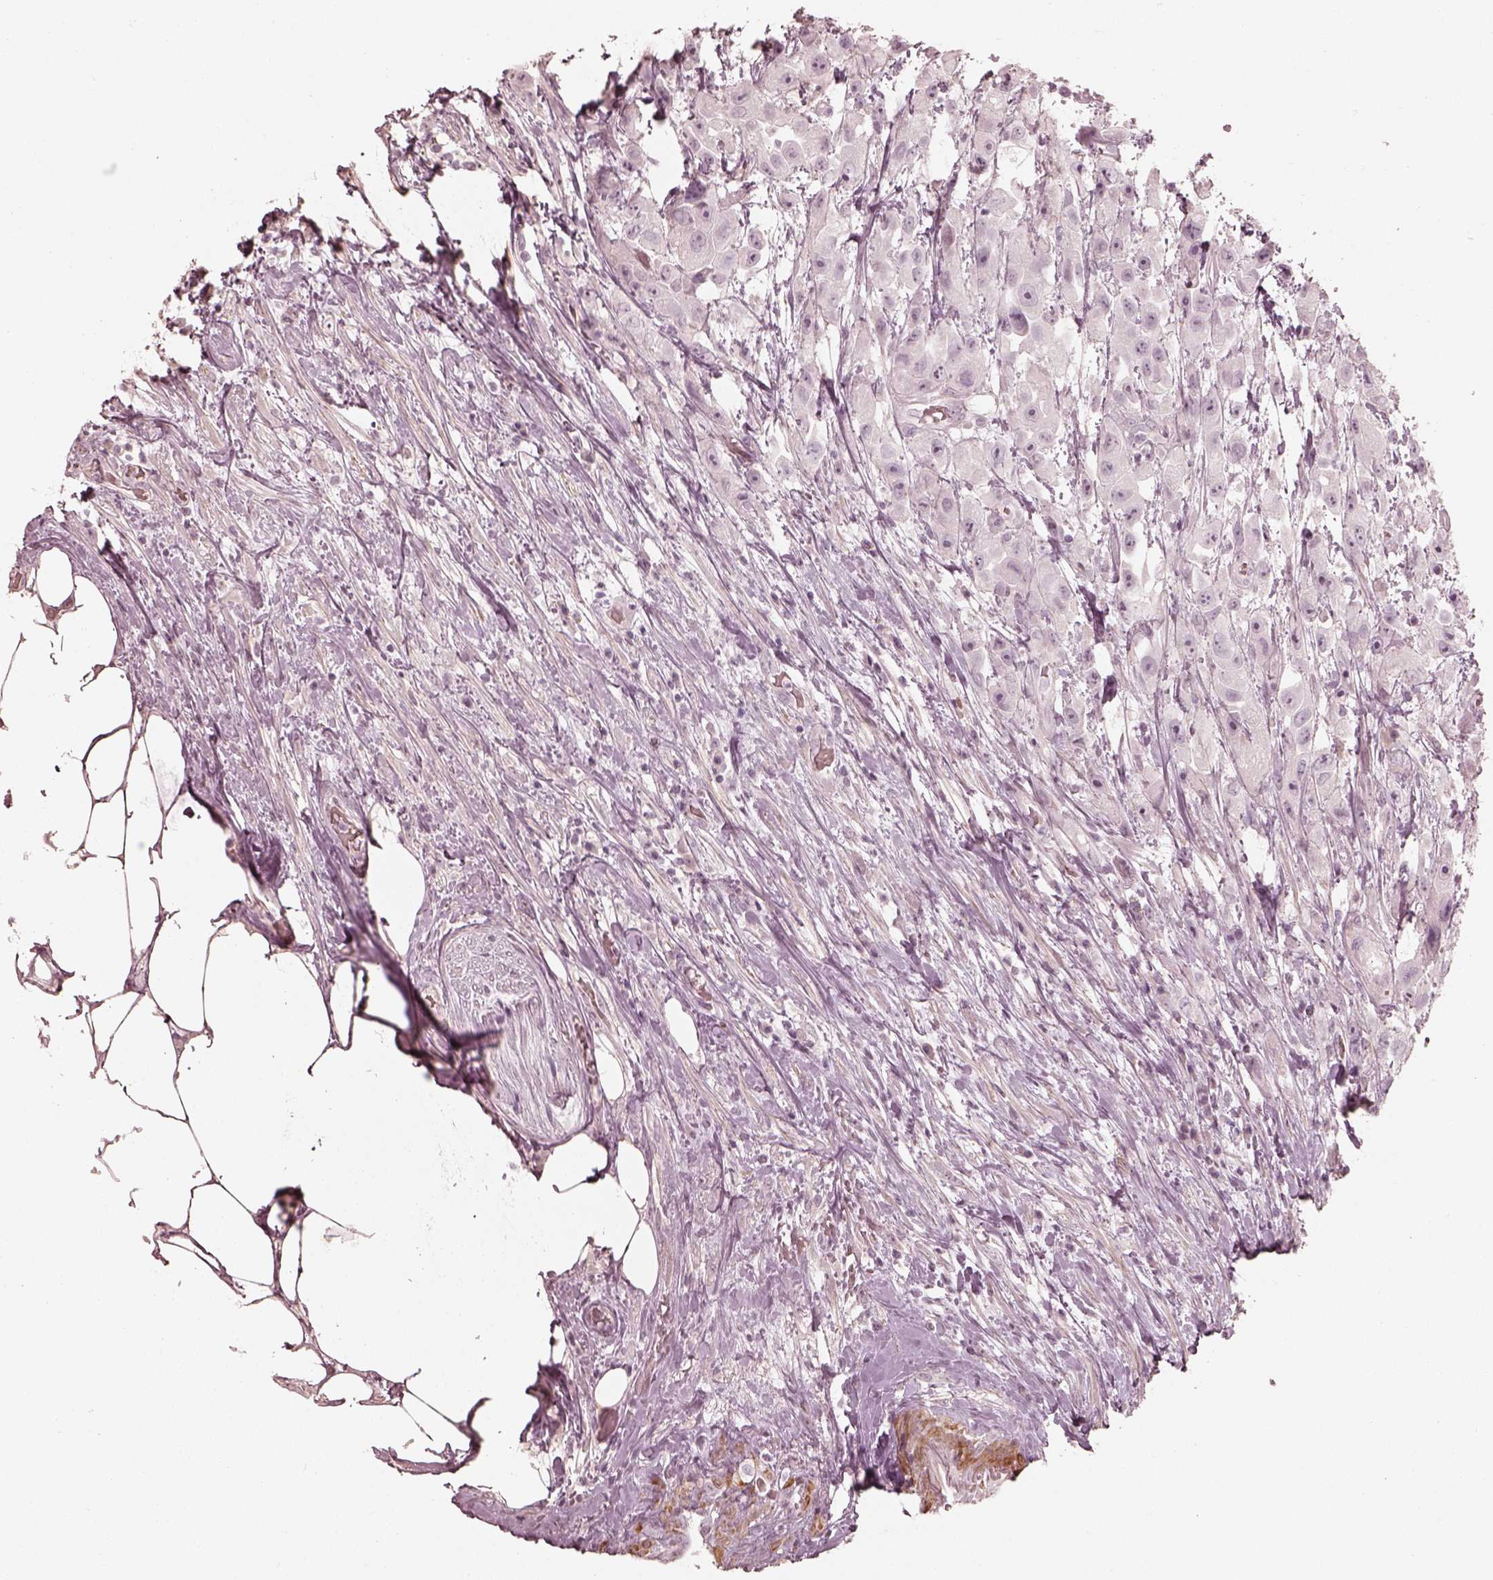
{"staining": {"intensity": "negative", "quantity": "none", "location": "none"}, "tissue": "urothelial cancer", "cell_type": "Tumor cells", "image_type": "cancer", "snomed": [{"axis": "morphology", "description": "Urothelial carcinoma, High grade"}, {"axis": "topography", "description": "Urinary bladder"}], "caption": "Tumor cells show no significant positivity in urothelial cancer.", "gene": "PRLHR", "patient": {"sex": "male", "age": 79}}